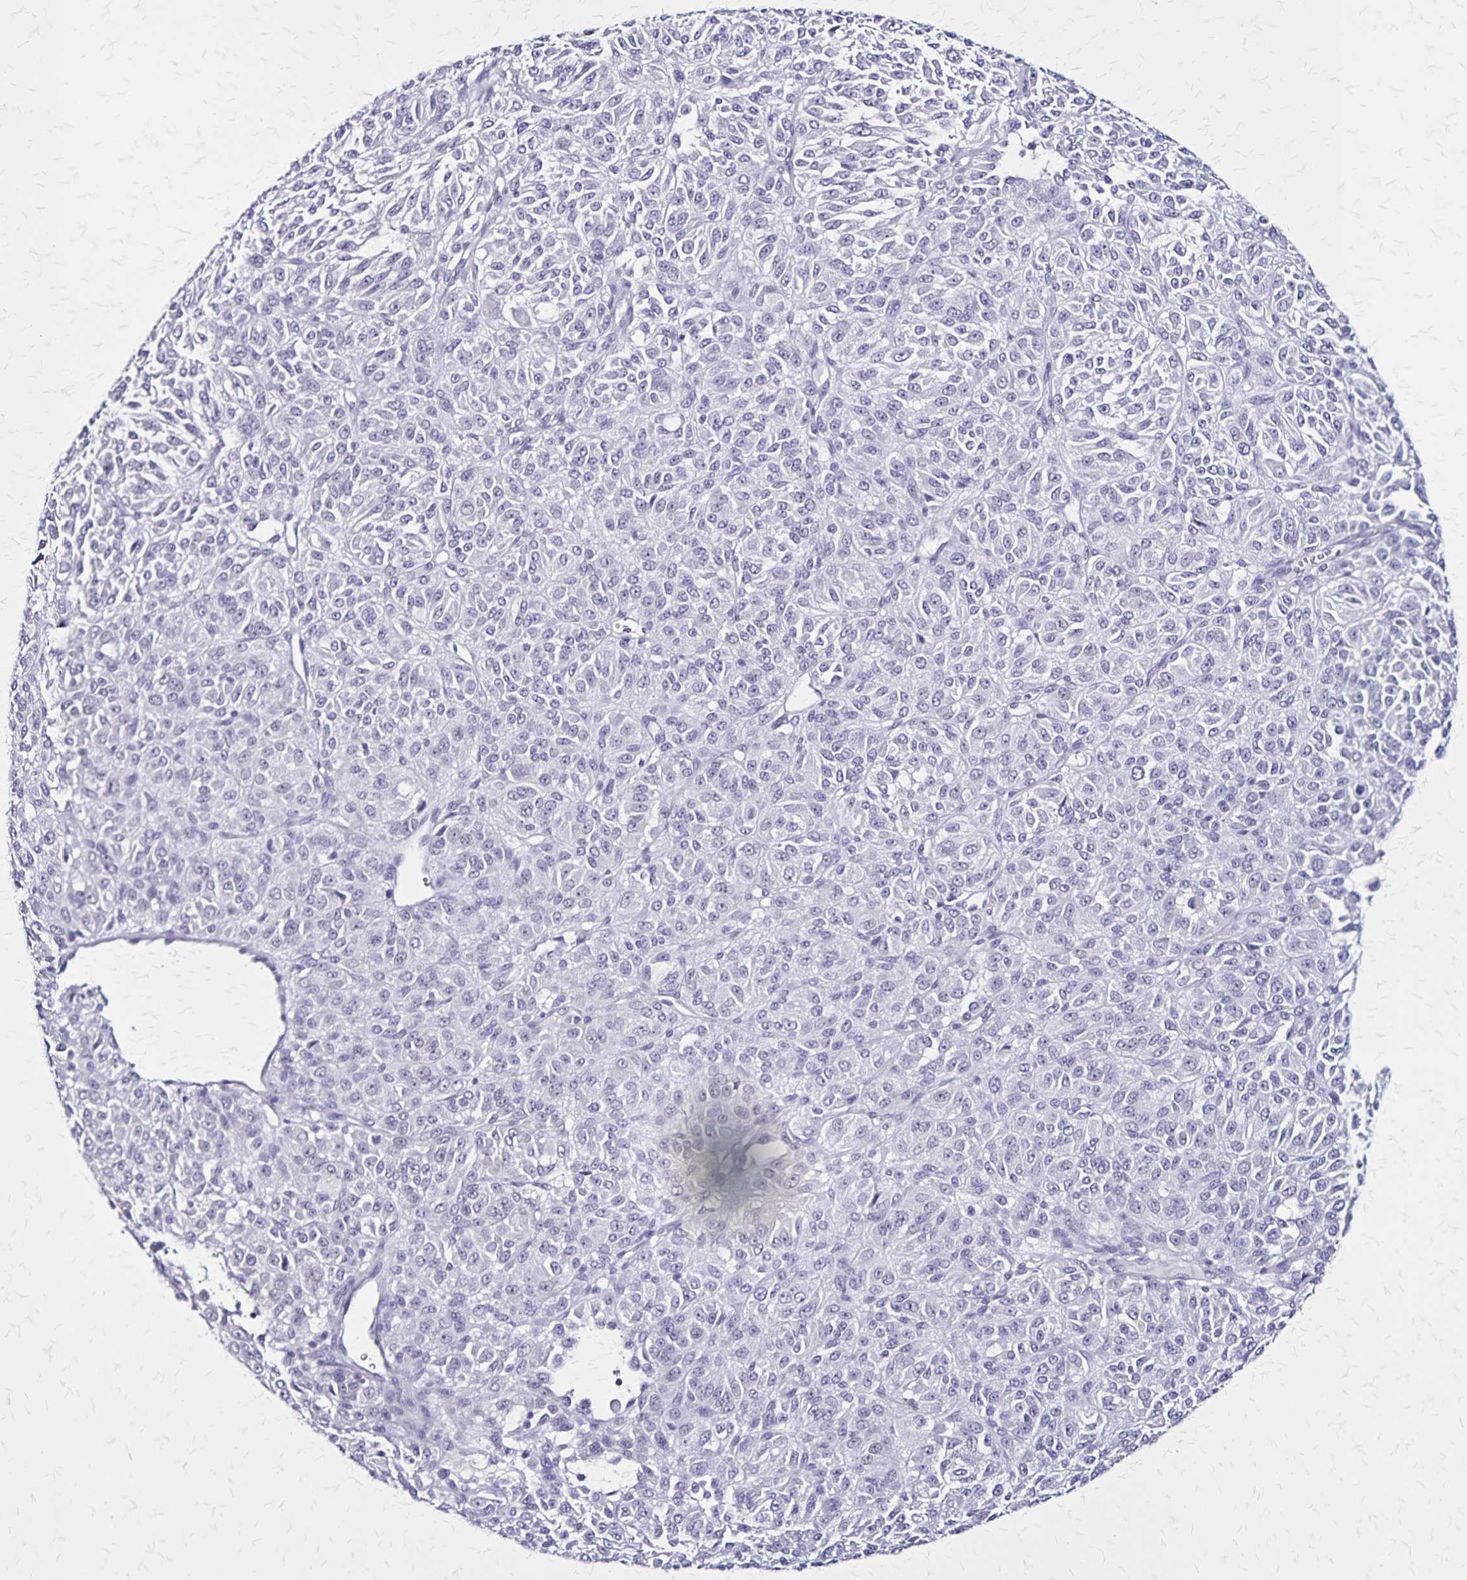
{"staining": {"intensity": "negative", "quantity": "none", "location": "none"}, "tissue": "melanoma", "cell_type": "Tumor cells", "image_type": "cancer", "snomed": [{"axis": "morphology", "description": "Malignant melanoma, Metastatic site"}, {"axis": "topography", "description": "Brain"}], "caption": "Tumor cells show no significant staining in melanoma.", "gene": "PLXNA4", "patient": {"sex": "female", "age": 56}}